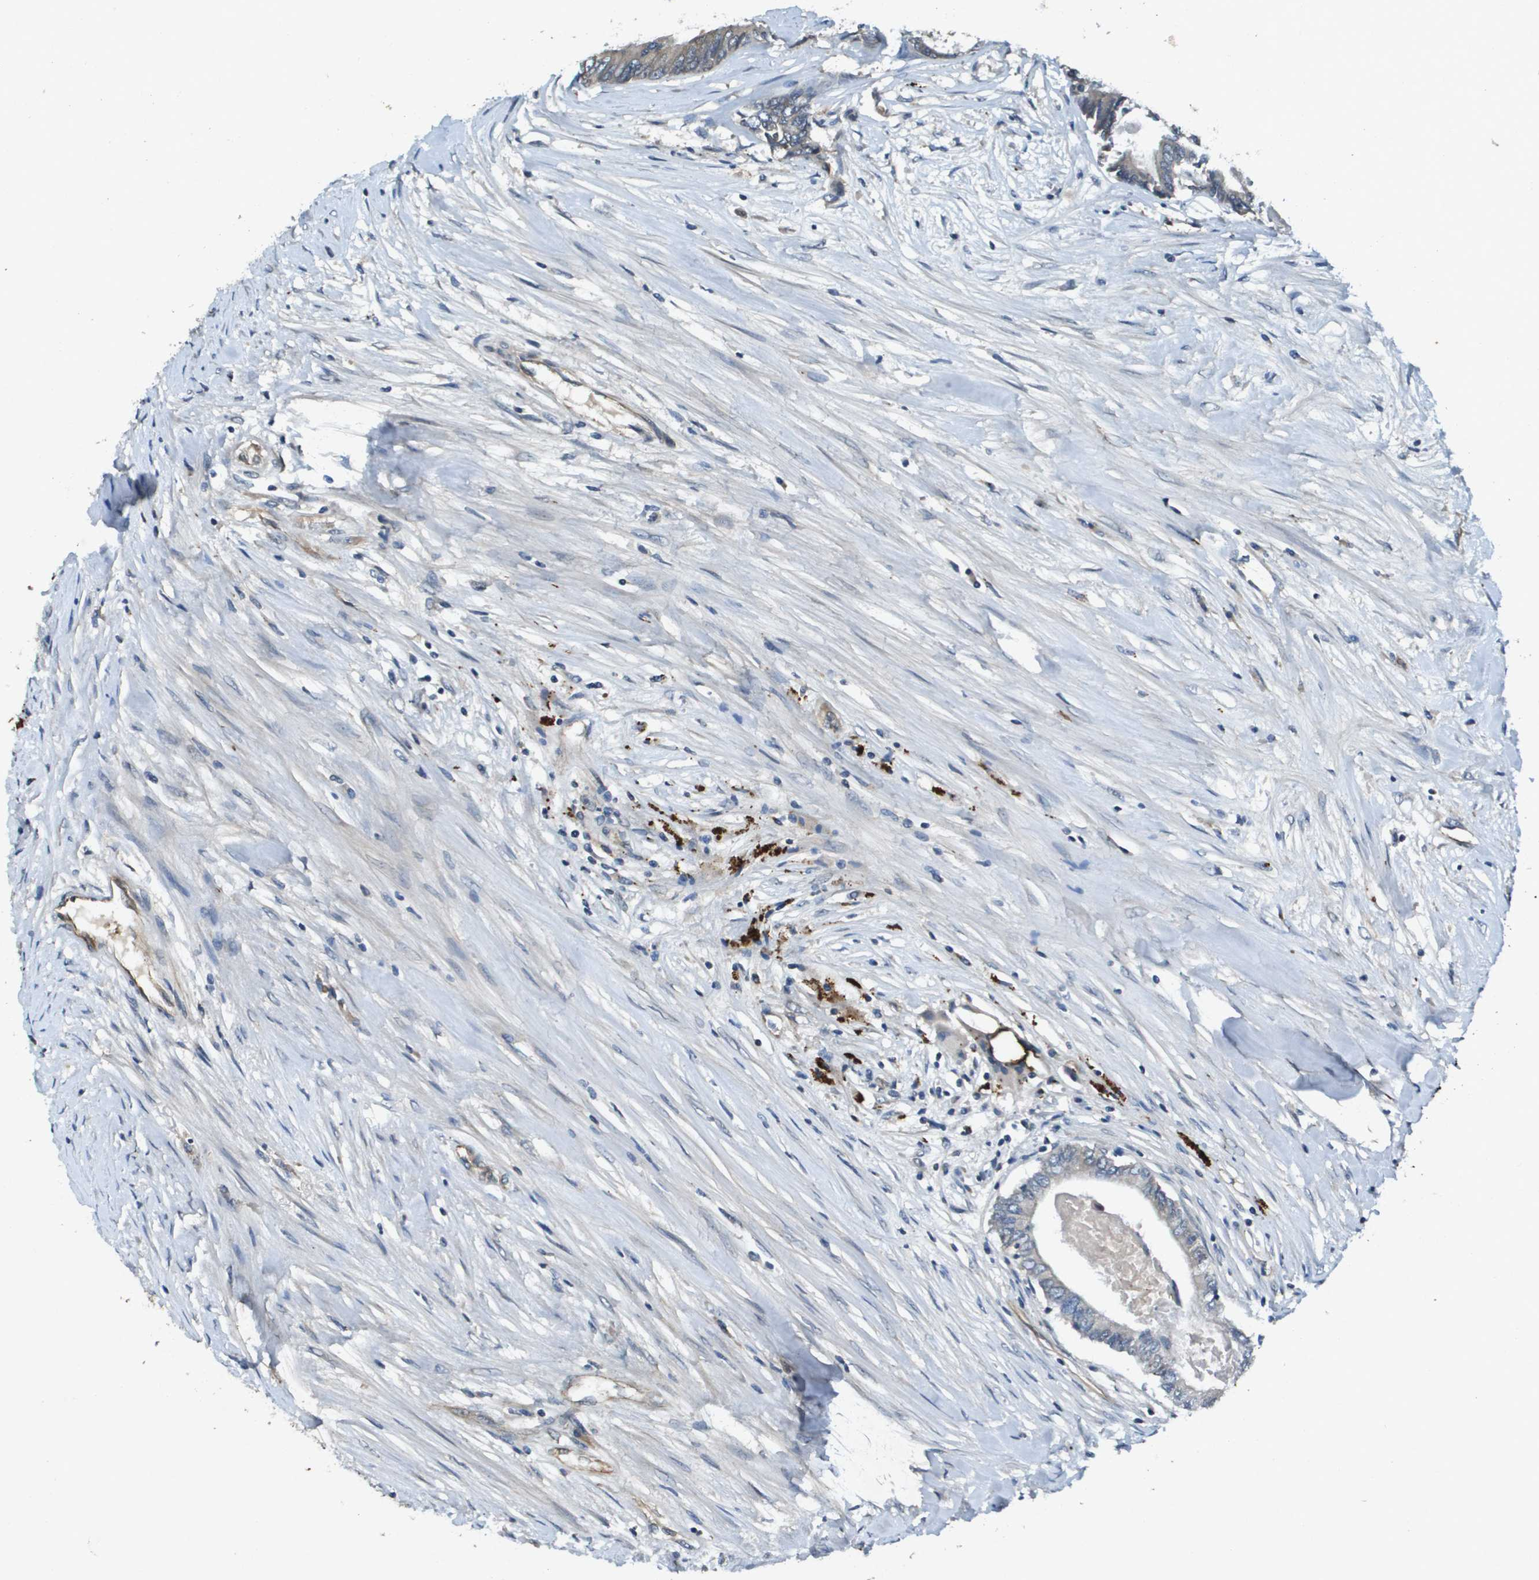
{"staining": {"intensity": "weak", "quantity": ">75%", "location": "cytoplasmic/membranous"}, "tissue": "colorectal cancer", "cell_type": "Tumor cells", "image_type": "cancer", "snomed": [{"axis": "morphology", "description": "Adenocarcinoma, NOS"}, {"axis": "topography", "description": "Rectum"}], "caption": "DAB immunohistochemical staining of human colorectal cancer exhibits weak cytoplasmic/membranous protein expression in approximately >75% of tumor cells.", "gene": "PGAP3", "patient": {"sex": "male", "age": 63}}